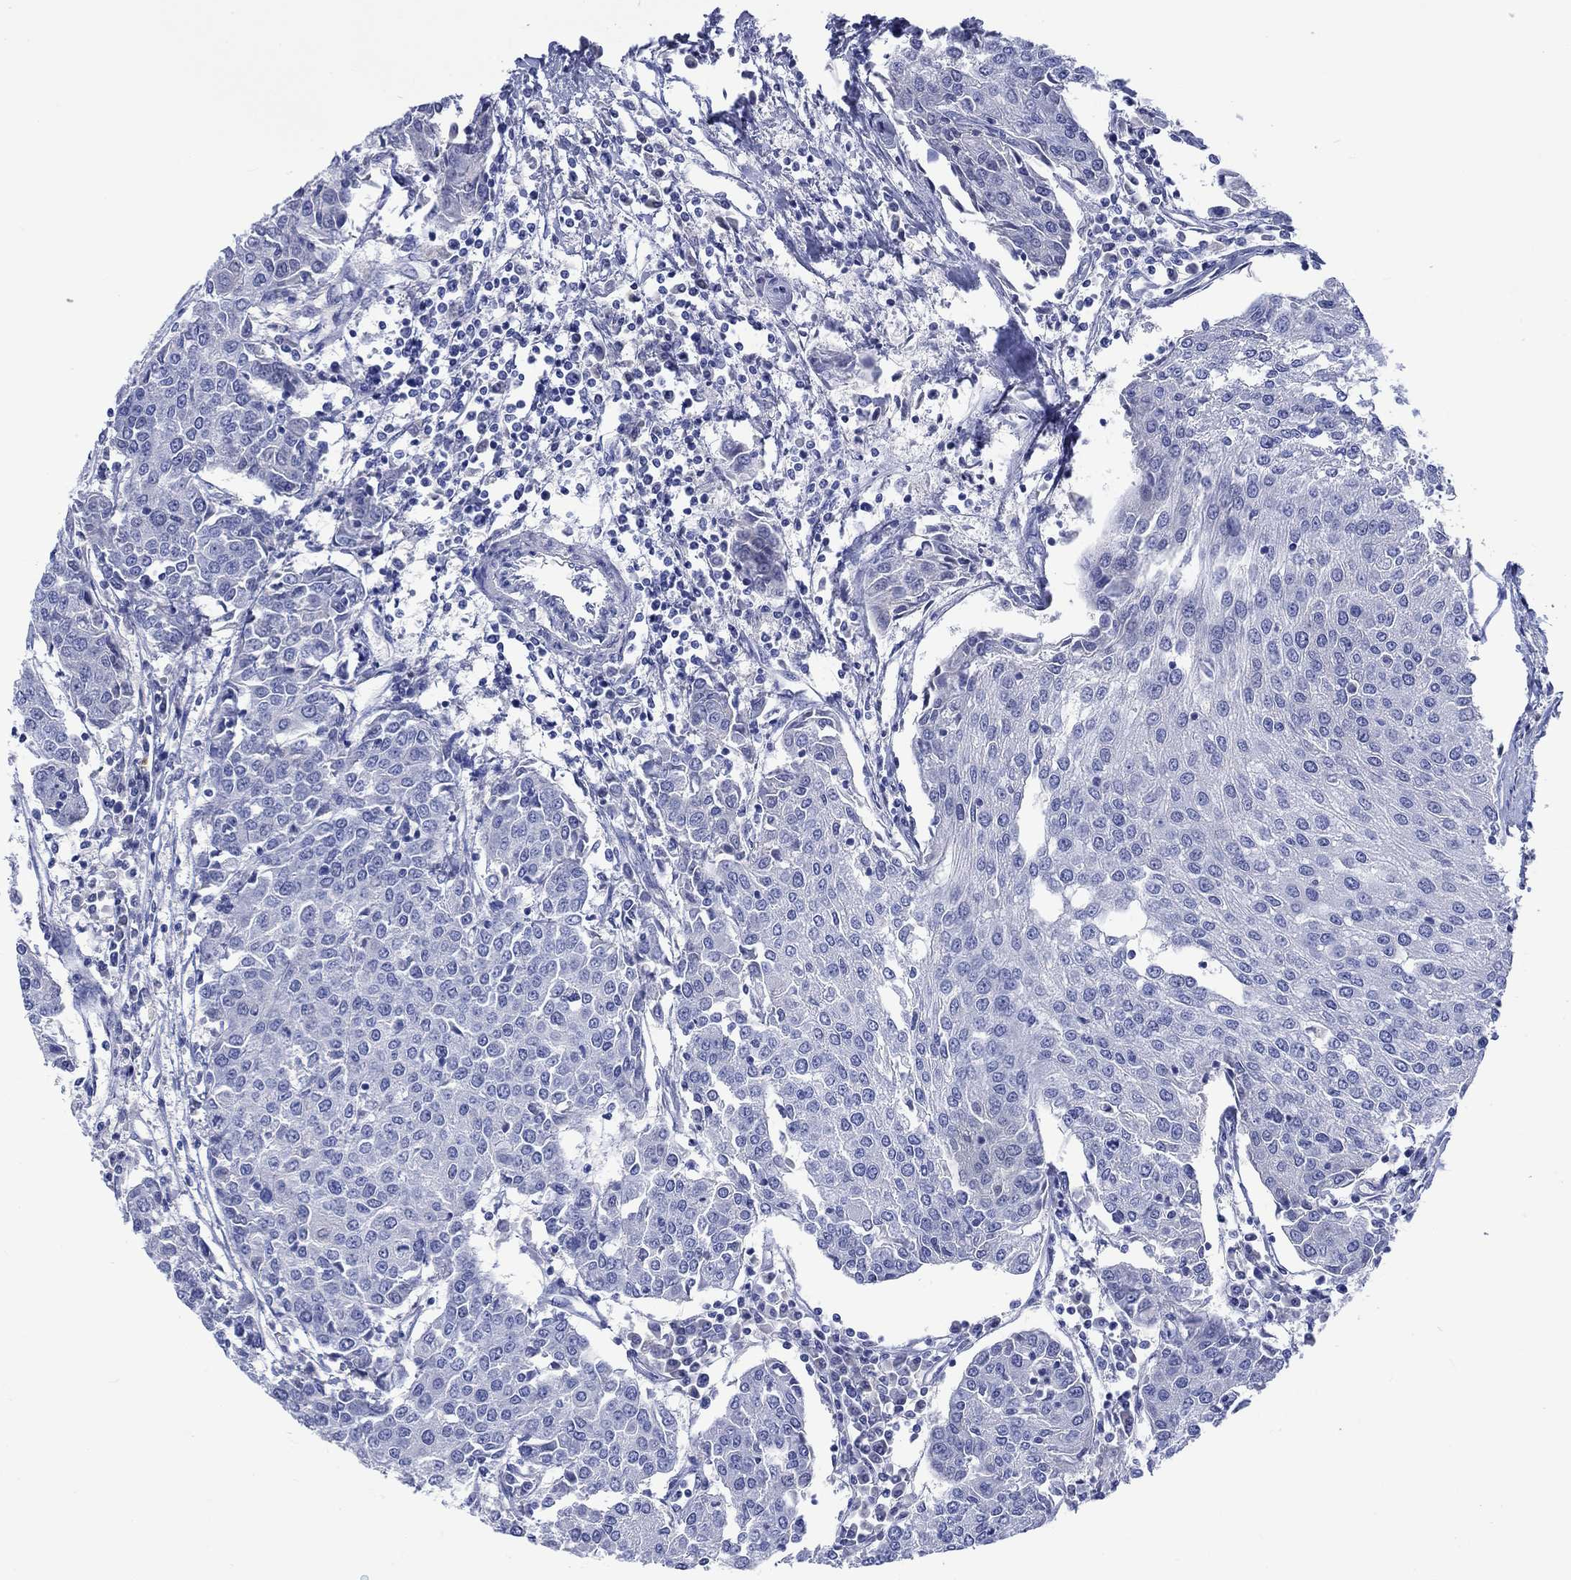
{"staining": {"intensity": "negative", "quantity": "none", "location": "none"}, "tissue": "urothelial cancer", "cell_type": "Tumor cells", "image_type": "cancer", "snomed": [{"axis": "morphology", "description": "Urothelial carcinoma, High grade"}, {"axis": "topography", "description": "Urinary bladder"}], "caption": "DAB immunohistochemical staining of human urothelial carcinoma (high-grade) displays no significant expression in tumor cells.", "gene": "CACNG3", "patient": {"sex": "female", "age": 85}}